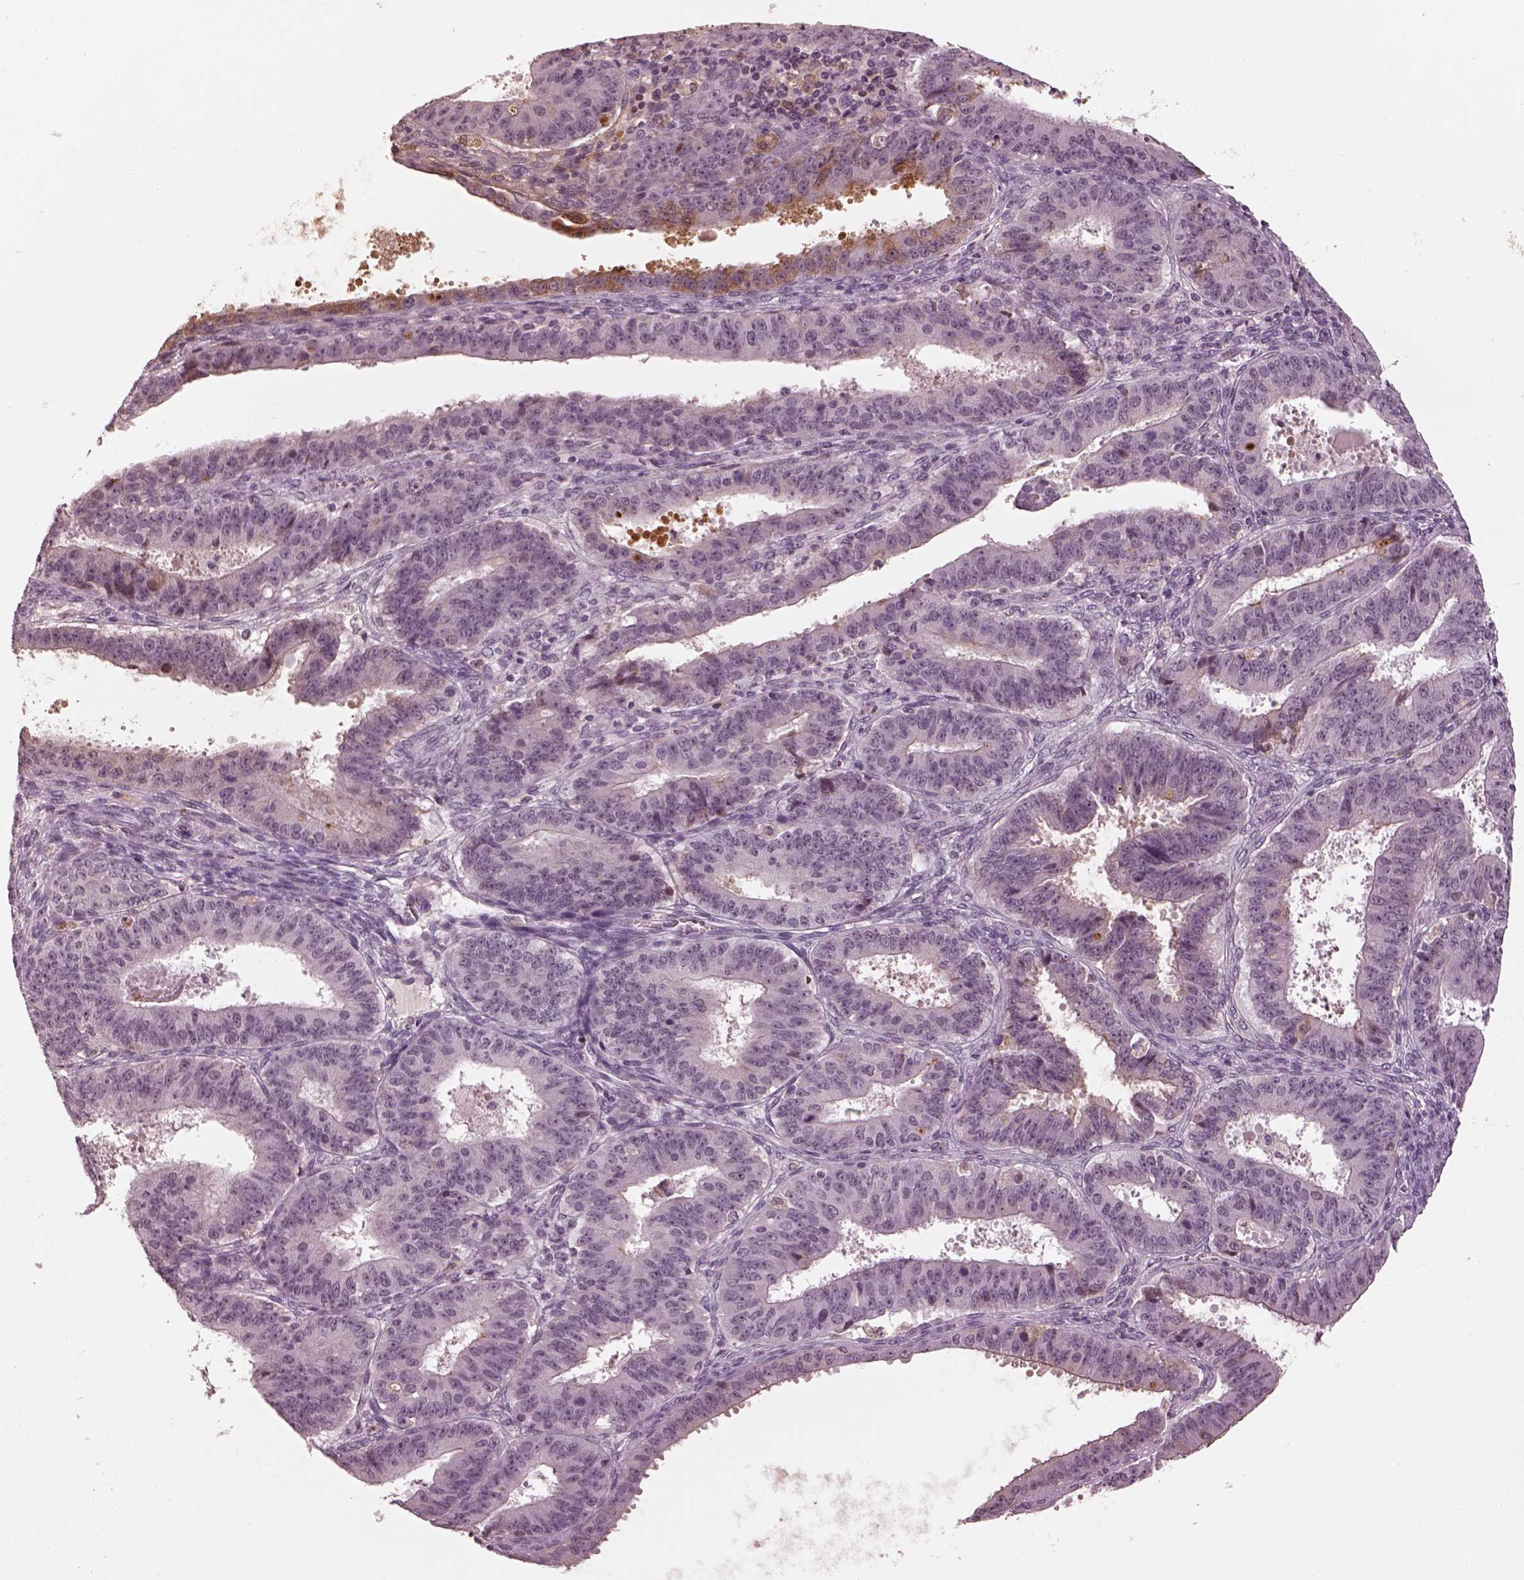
{"staining": {"intensity": "negative", "quantity": "none", "location": "none"}, "tissue": "ovarian cancer", "cell_type": "Tumor cells", "image_type": "cancer", "snomed": [{"axis": "morphology", "description": "Carcinoma, endometroid"}, {"axis": "topography", "description": "Ovary"}], "caption": "Histopathology image shows no significant protein expression in tumor cells of endometroid carcinoma (ovarian).", "gene": "KCNA2", "patient": {"sex": "female", "age": 42}}